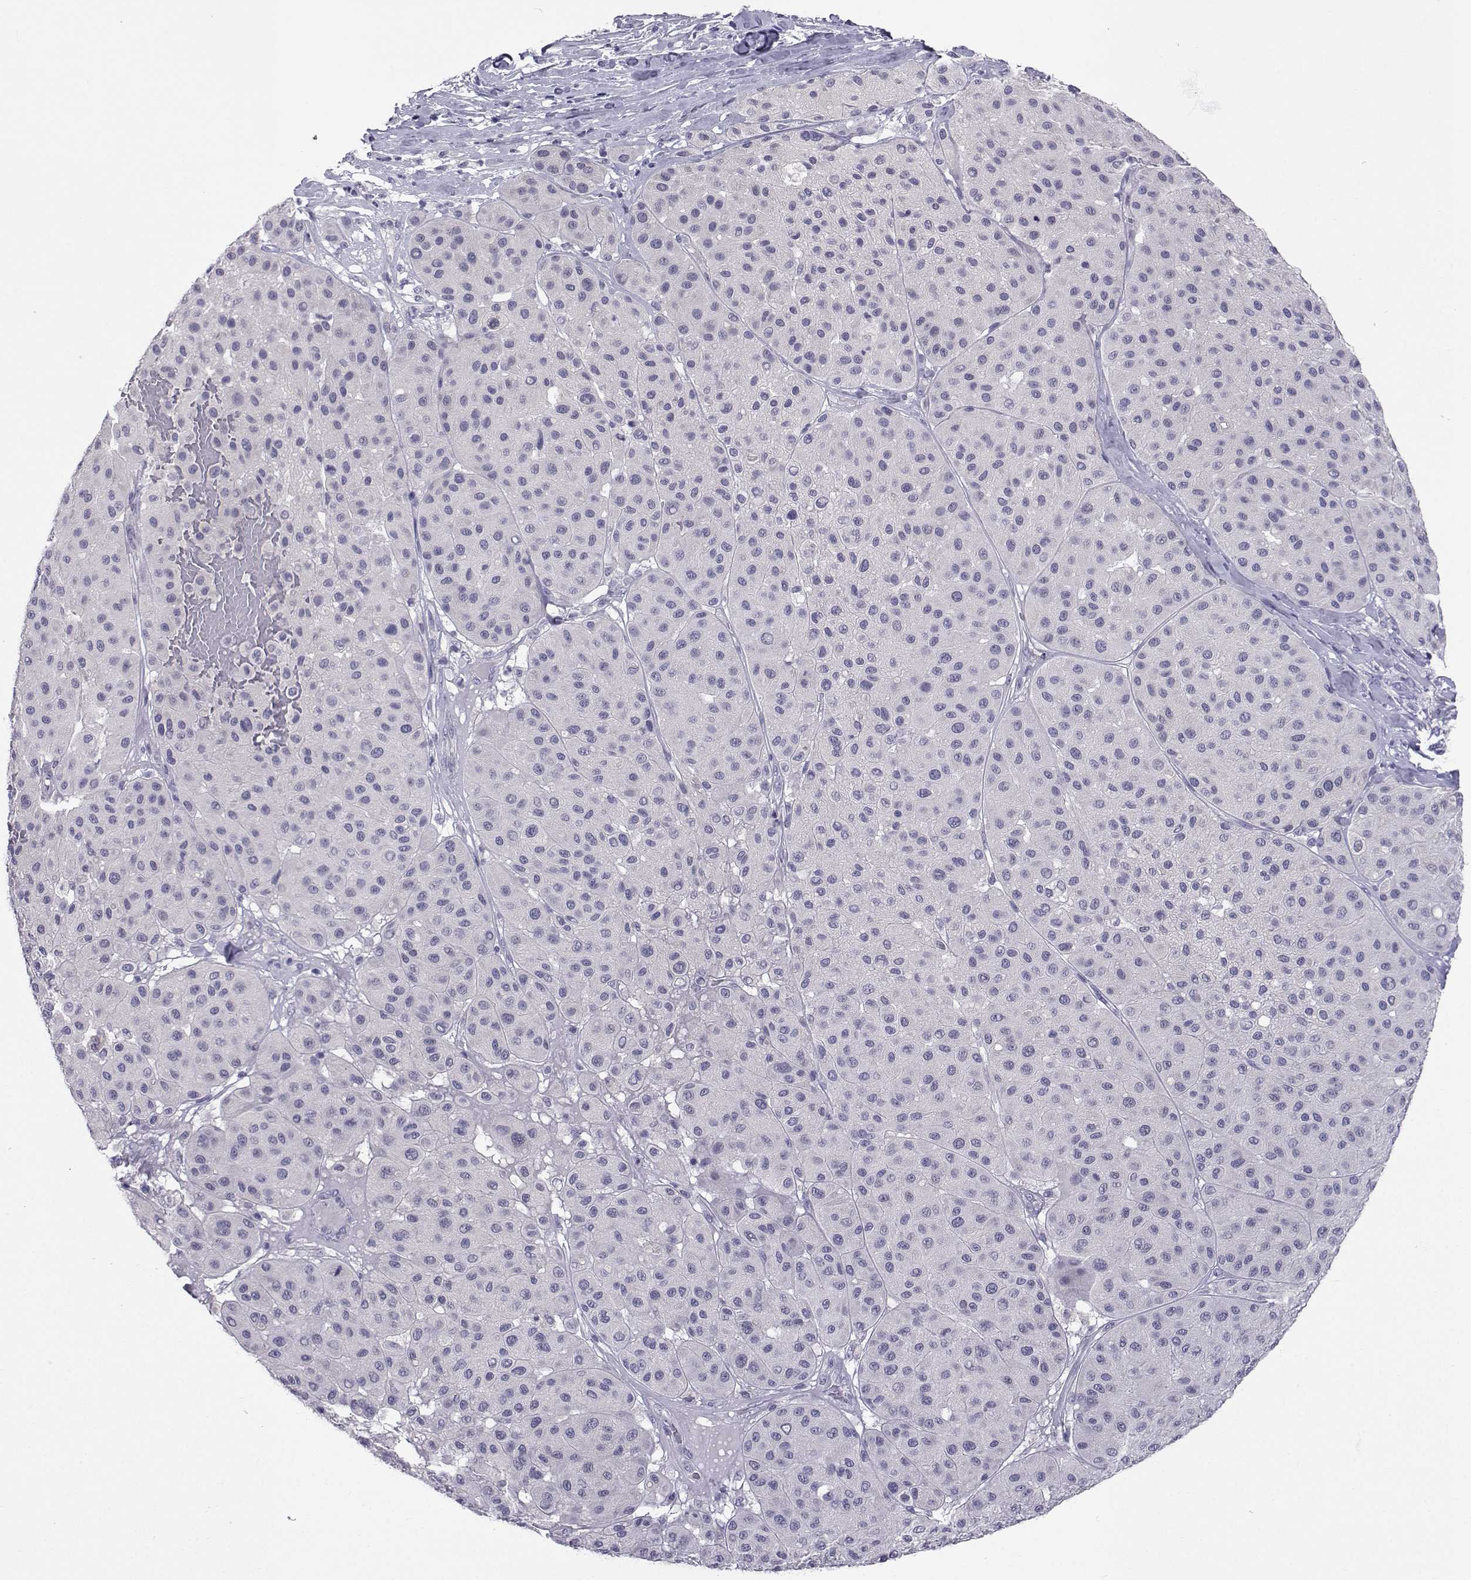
{"staining": {"intensity": "negative", "quantity": "none", "location": "none"}, "tissue": "melanoma", "cell_type": "Tumor cells", "image_type": "cancer", "snomed": [{"axis": "morphology", "description": "Malignant melanoma, Metastatic site"}, {"axis": "topography", "description": "Smooth muscle"}], "caption": "The photomicrograph exhibits no staining of tumor cells in malignant melanoma (metastatic site). (Immunohistochemistry, brightfield microscopy, high magnification).", "gene": "SLC6A3", "patient": {"sex": "male", "age": 41}}